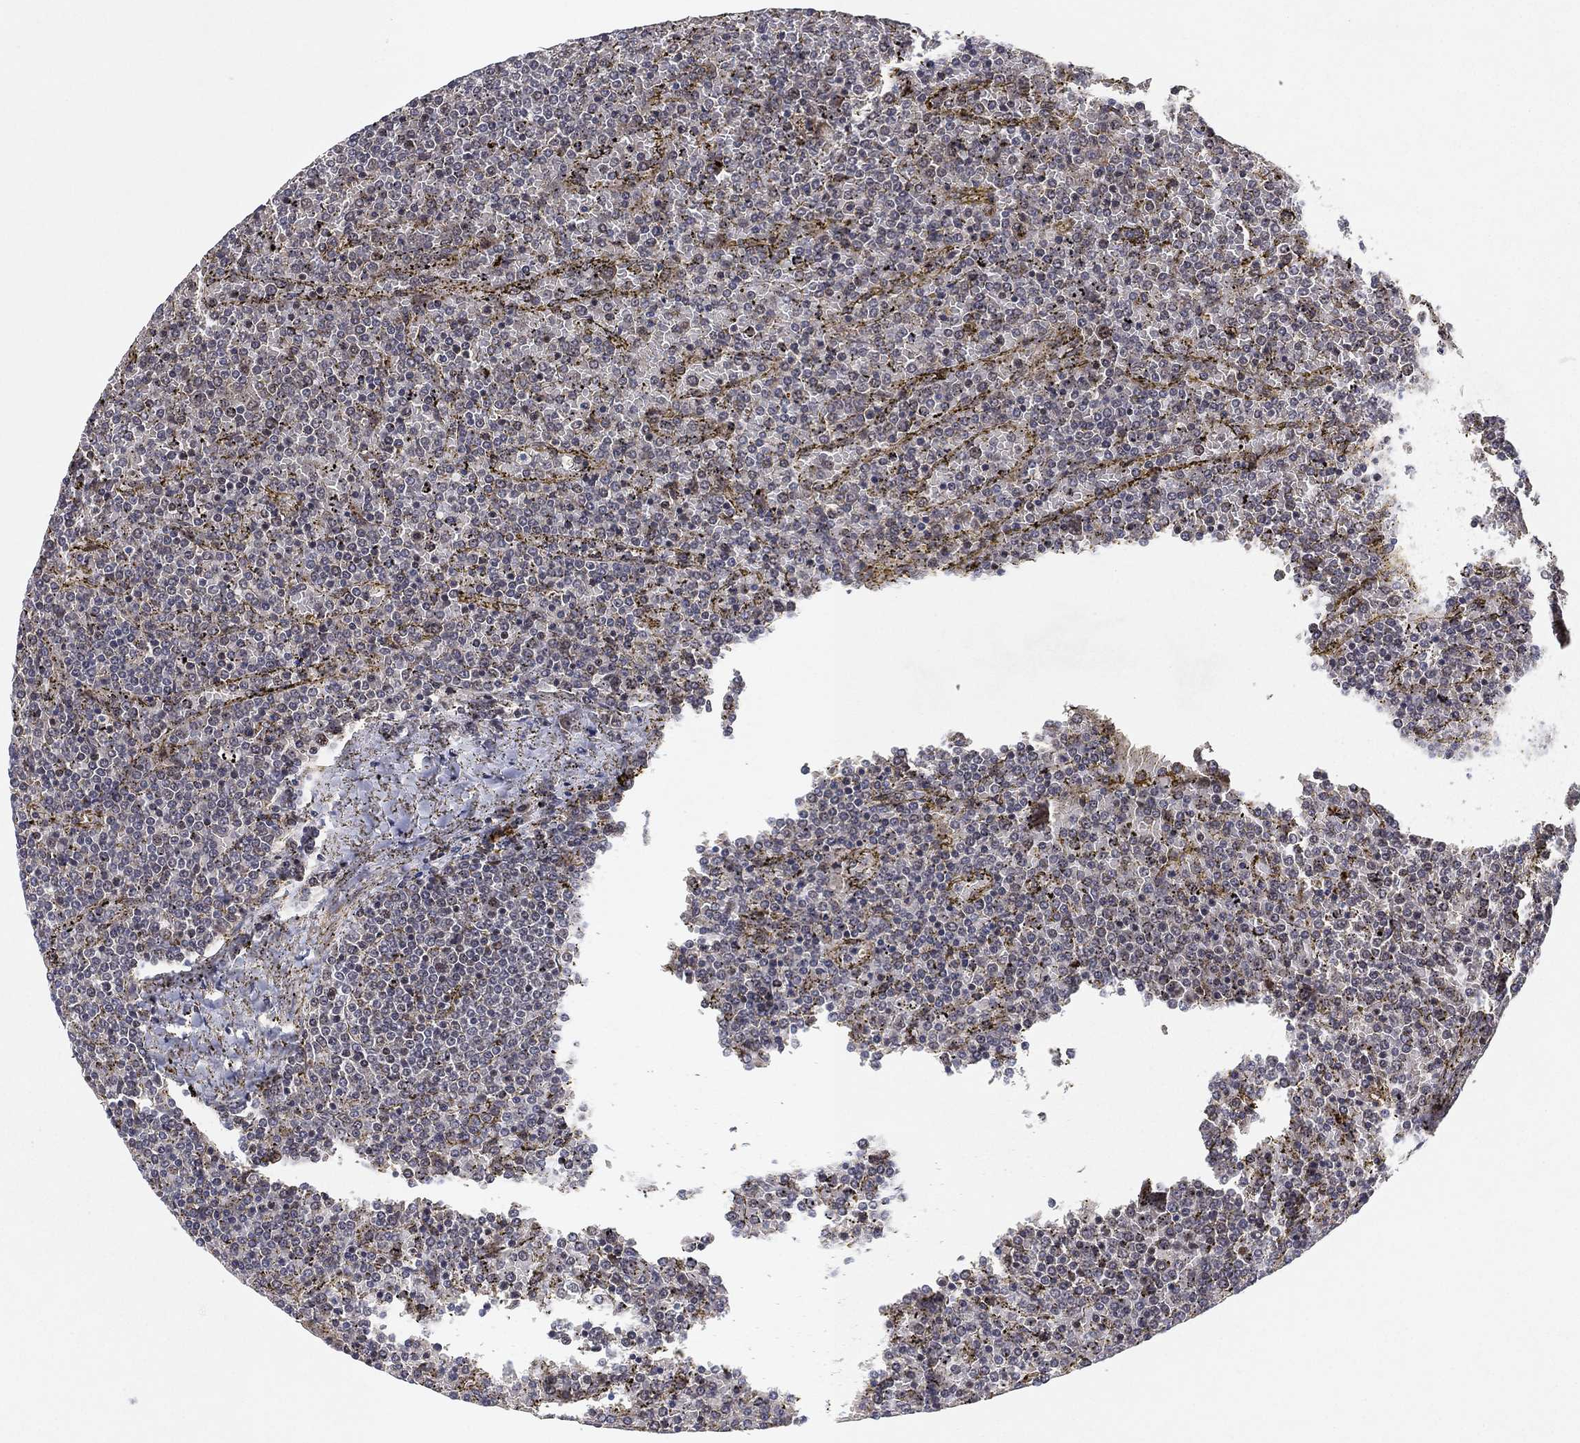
{"staining": {"intensity": "negative", "quantity": "none", "location": "none"}, "tissue": "lymphoma", "cell_type": "Tumor cells", "image_type": "cancer", "snomed": [{"axis": "morphology", "description": "Malignant lymphoma, non-Hodgkin's type, Low grade"}, {"axis": "topography", "description": "Spleen"}], "caption": "The immunohistochemistry micrograph has no significant expression in tumor cells of lymphoma tissue.", "gene": "DGCR8", "patient": {"sex": "female", "age": 77}}